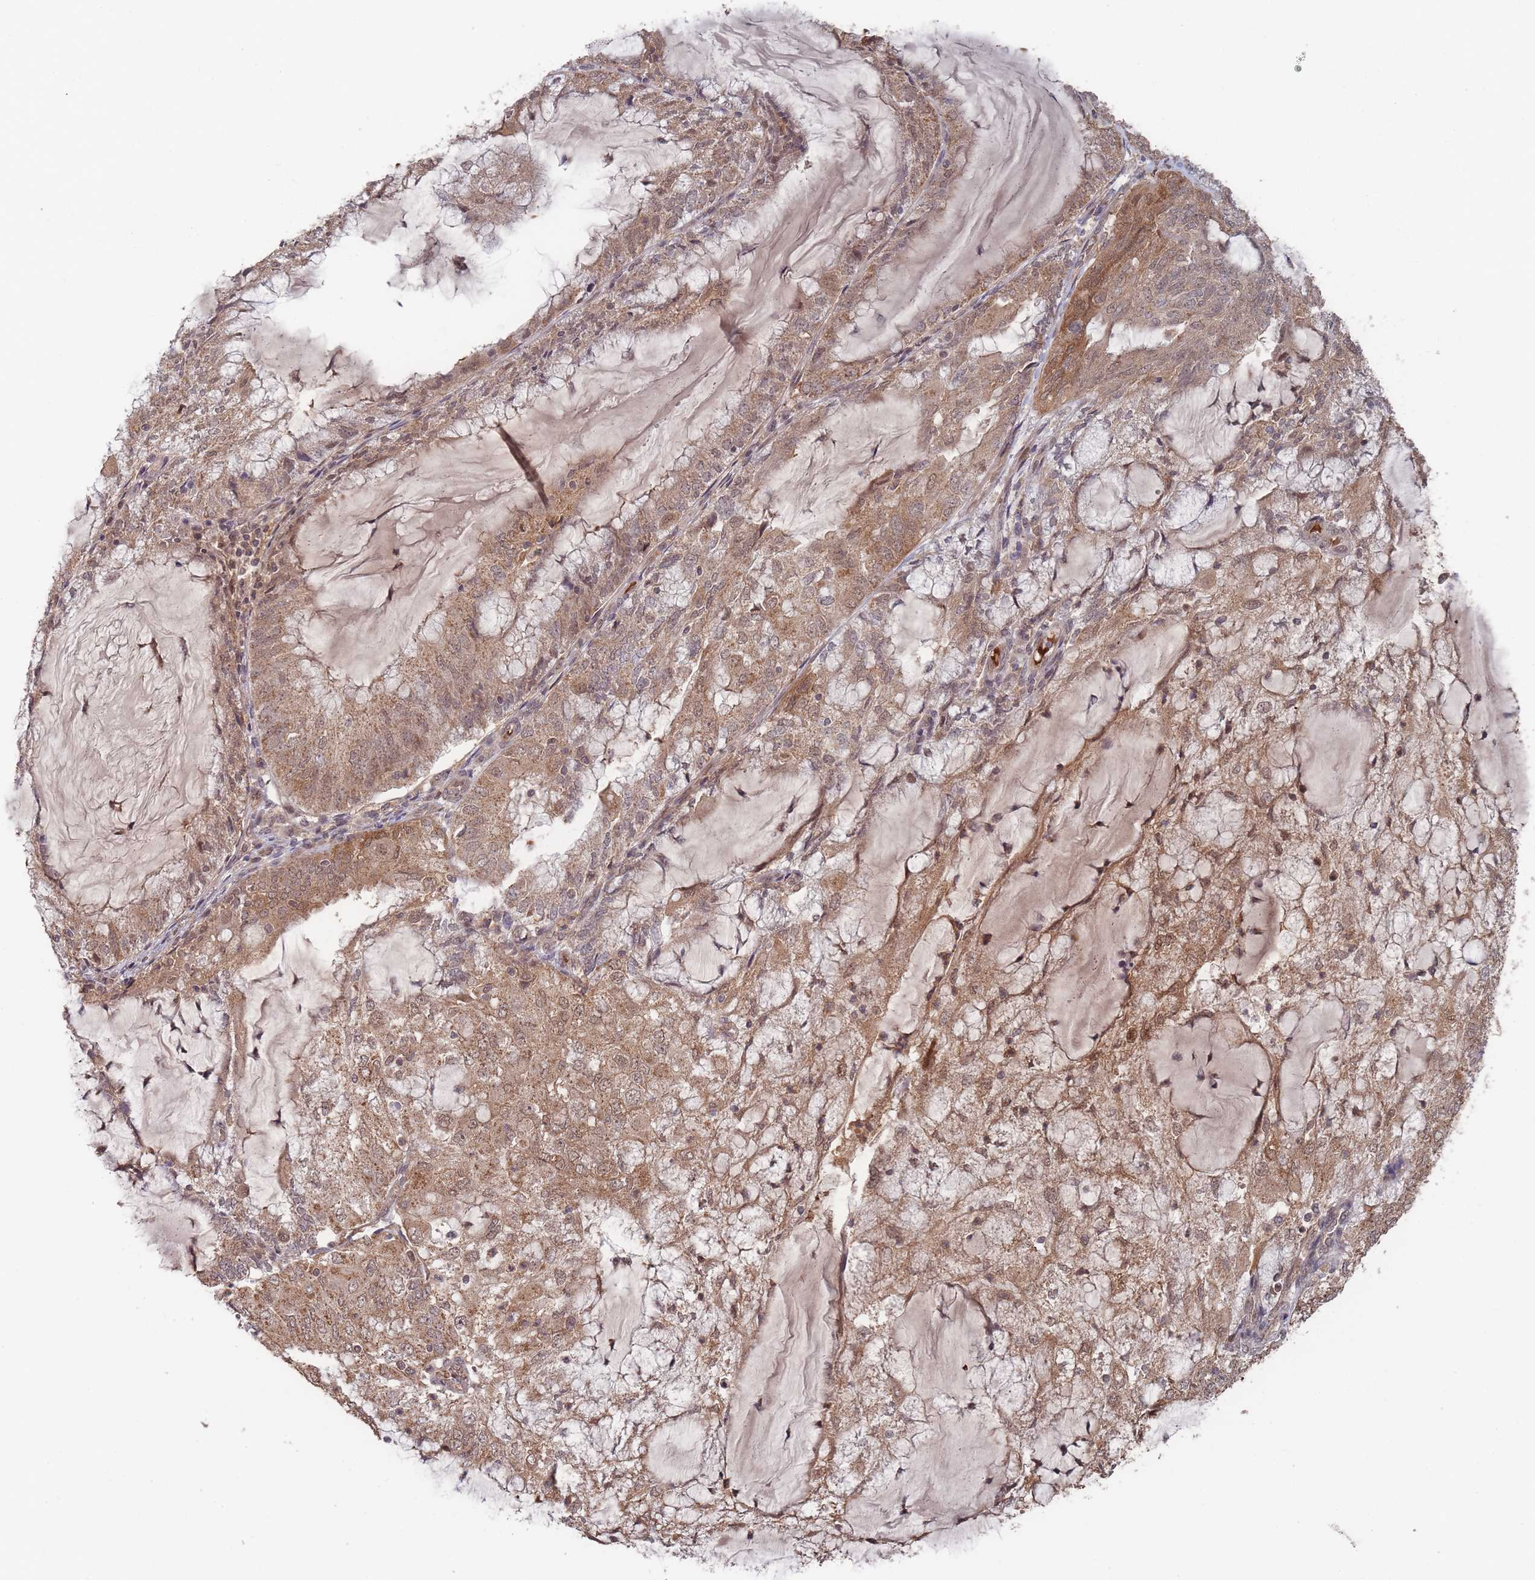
{"staining": {"intensity": "moderate", "quantity": ">75%", "location": "cytoplasmic/membranous"}, "tissue": "endometrial cancer", "cell_type": "Tumor cells", "image_type": "cancer", "snomed": [{"axis": "morphology", "description": "Adenocarcinoma, NOS"}, {"axis": "topography", "description": "Endometrium"}], "caption": "This photomicrograph shows IHC staining of human endometrial cancer, with medium moderate cytoplasmic/membranous staining in approximately >75% of tumor cells.", "gene": "SF3B1", "patient": {"sex": "female", "age": 81}}